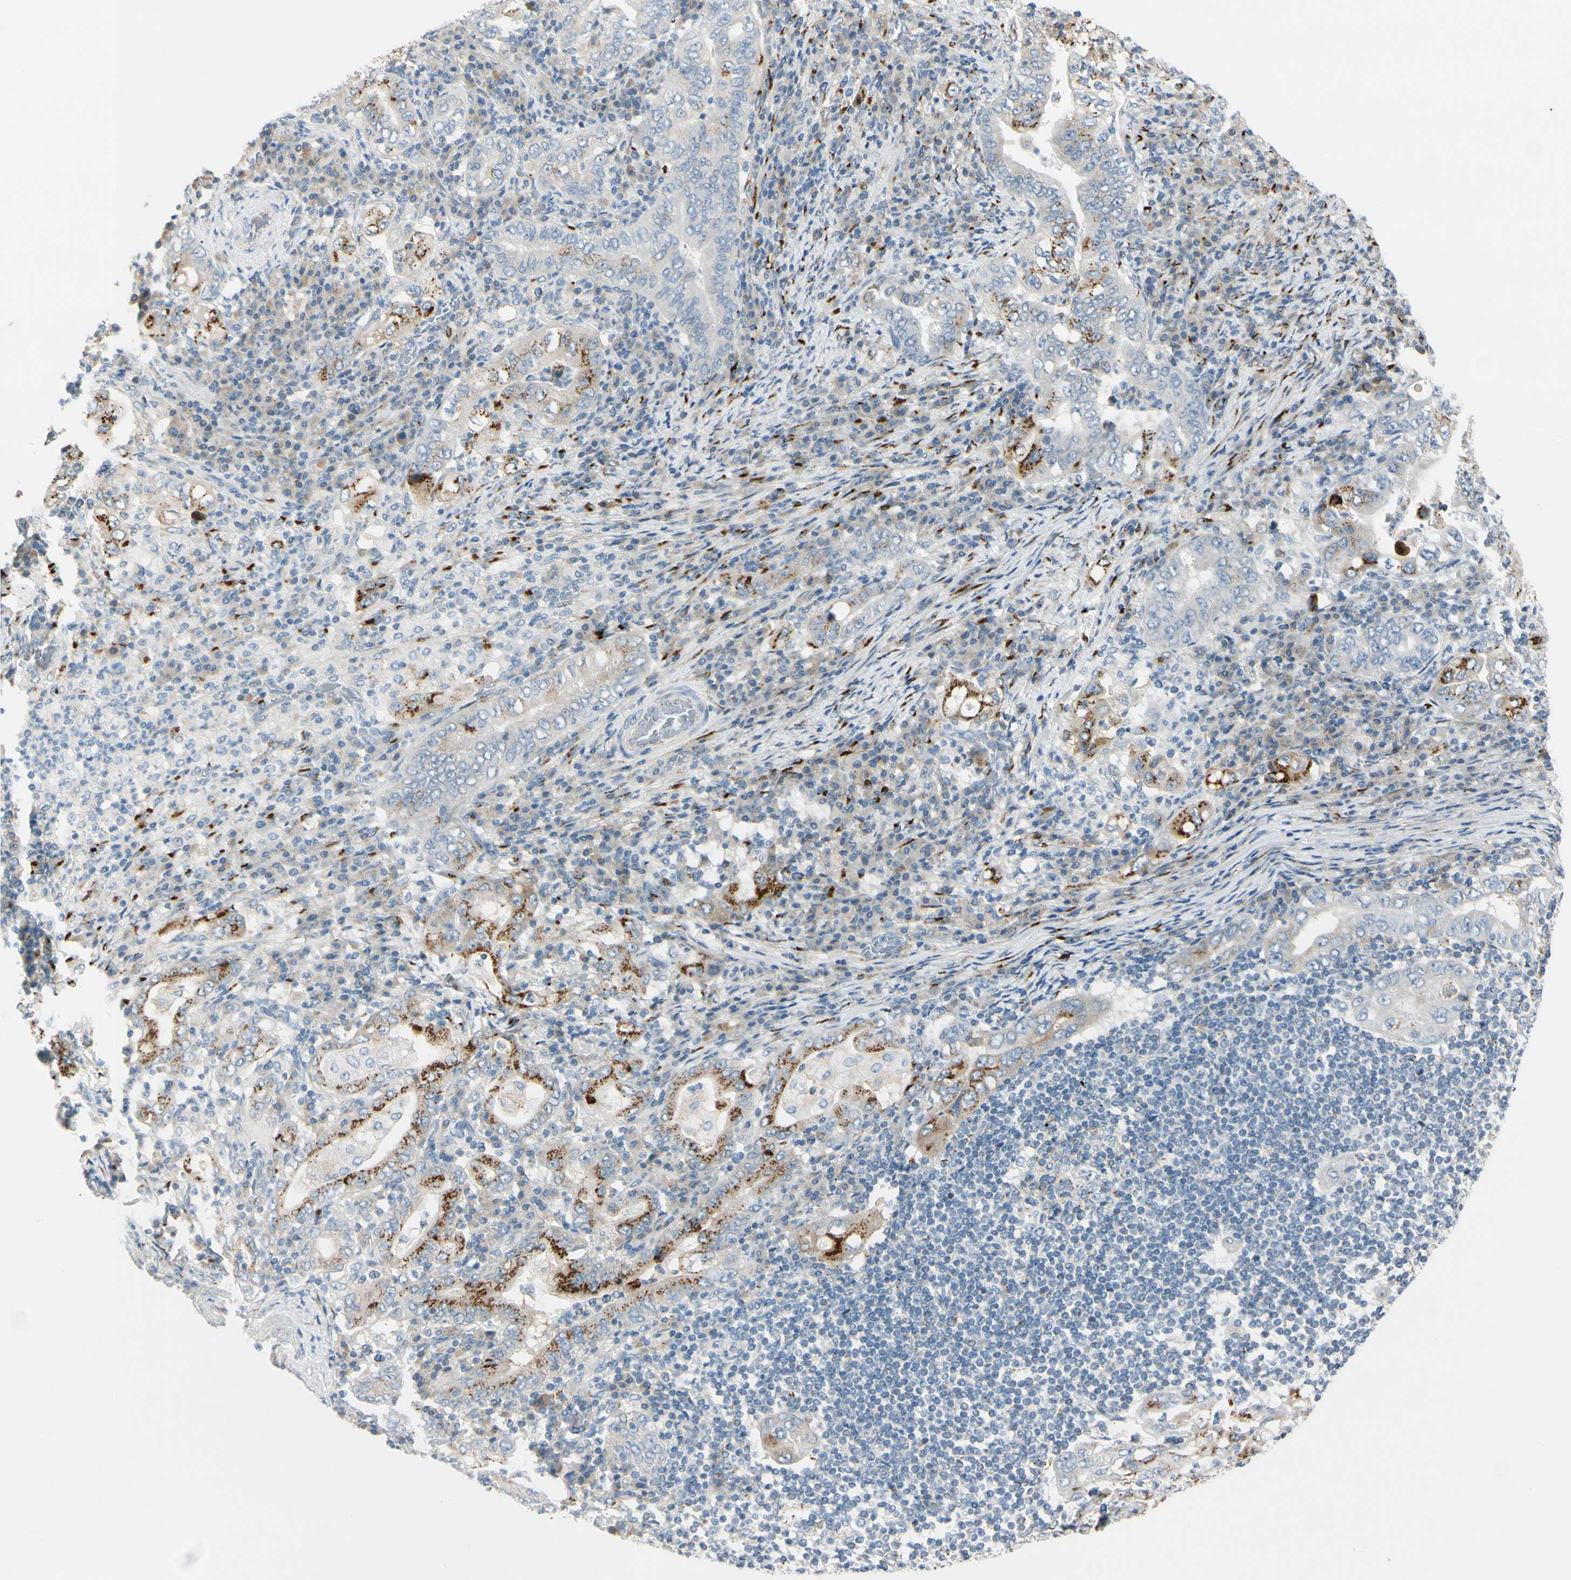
{"staining": {"intensity": "strong", "quantity": "25%-75%", "location": "cytoplasmic/membranous"}, "tissue": "stomach cancer", "cell_type": "Tumor cells", "image_type": "cancer", "snomed": [{"axis": "morphology", "description": "Normal tissue, NOS"}, {"axis": "morphology", "description": "Adenocarcinoma, NOS"}, {"axis": "topography", "description": "Esophagus"}, {"axis": "topography", "description": "Stomach, upper"}, {"axis": "topography", "description": "Peripheral nerve tissue"}], "caption": "Immunohistochemistry (IHC) of adenocarcinoma (stomach) reveals high levels of strong cytoplasmic/membranous staining in about 25%-75% of tumor cells. The staining is performed using DAB brown chromogen to label protein expression. The nuclei are counter-stained blue using hematoxylin.", "gene": "GALNT5", "patient": {"sex": "male", "age": 62}}